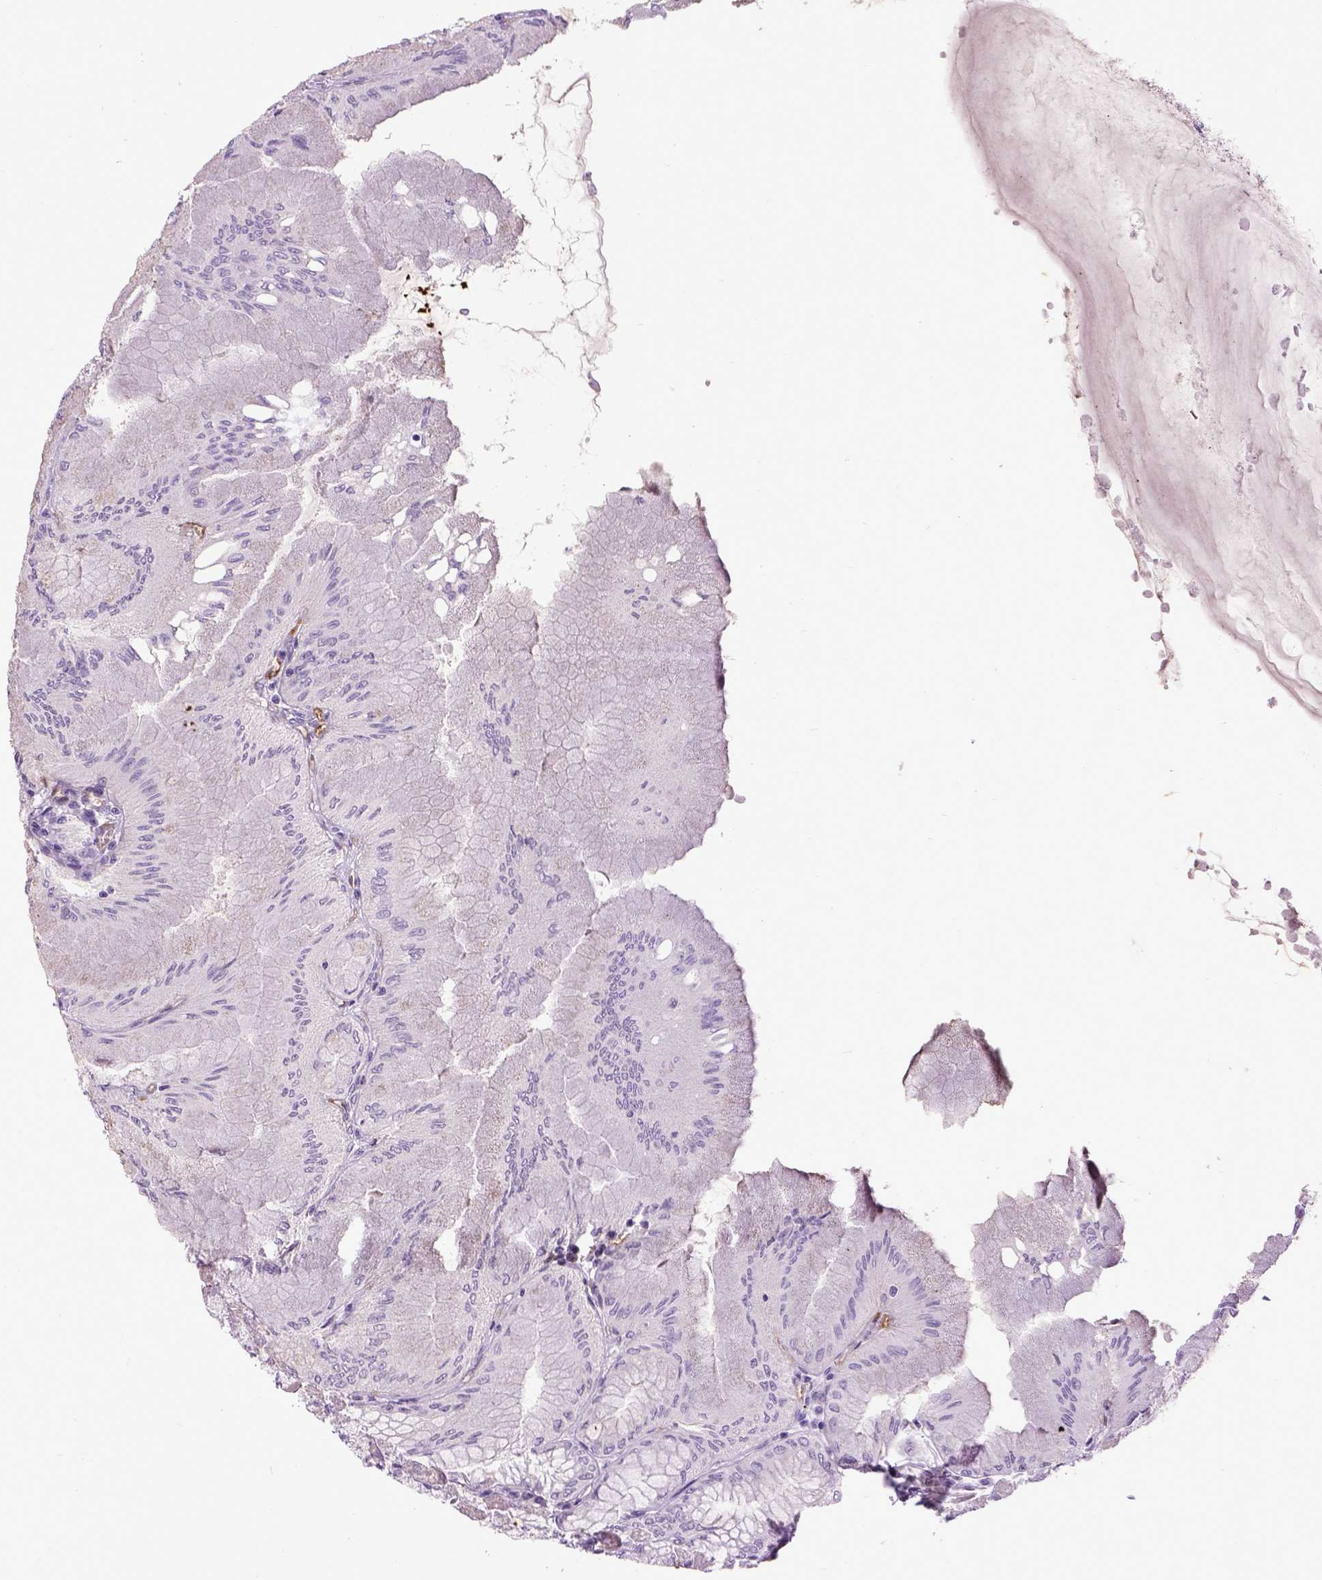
{"staining": {"intensity": "negative", "quantity": "none", "location": "none"}, "tissue": "stomach", "cell_type": "Glandular cells", "image_type": "normal", "snomed": [{"axis": "morphology", "description": "Normal tissue, NOS"}, {"axis": "topography", "description": "Stomach, upper"}], "caption": "IHC image of unremarkable stomach stained for a protein (brown), which shows no positivity in glandular cells.", "gene": "ENG", "patient": {"sex": "male", "age": 60}}